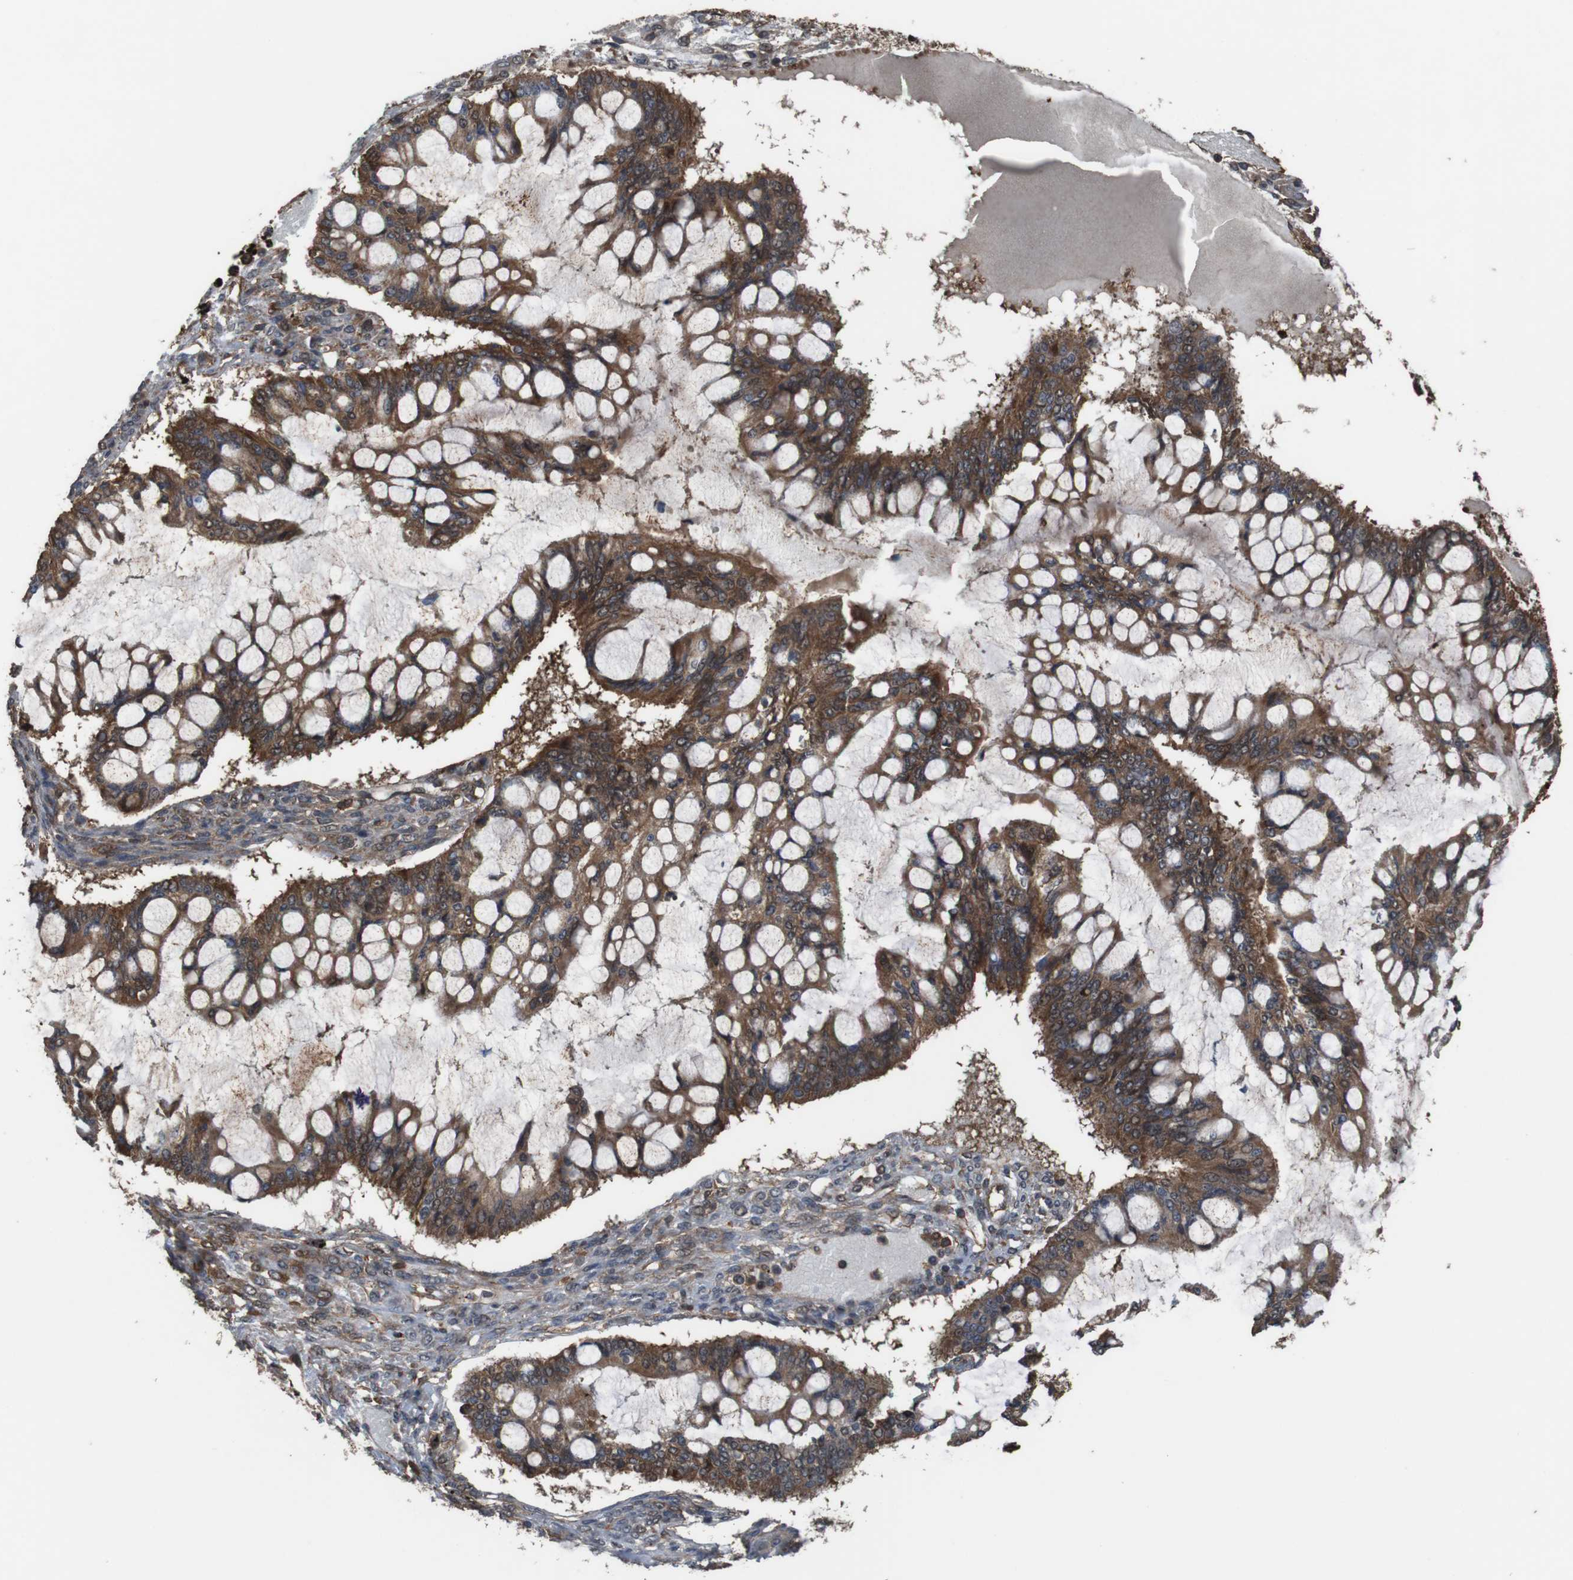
{"staining": {"intensity": "strong", "quantity": ">75%", "location": "cytoplasmic/membranous"}, "tissue": "ovarian cancer", "cell_type": "Tumor cells", "image_type": "cancer", "snomed": [{"axis": "morphology", "description": "Cystadenocarcinoma, mucinous, NOS"}, {"axis": "topography", "description": "Ovary"}], "caption": "Strong cytoplasmic/membranous protein expression is appreciated in about >75% of tumor cells in ovarian cancer (mucinous cystadenocarcinoma). The protein of interest is shown in brown color, while the nuclei are stained blue.", "gene": "BAG4", "patient": {"sex": "female", "age": 73}}